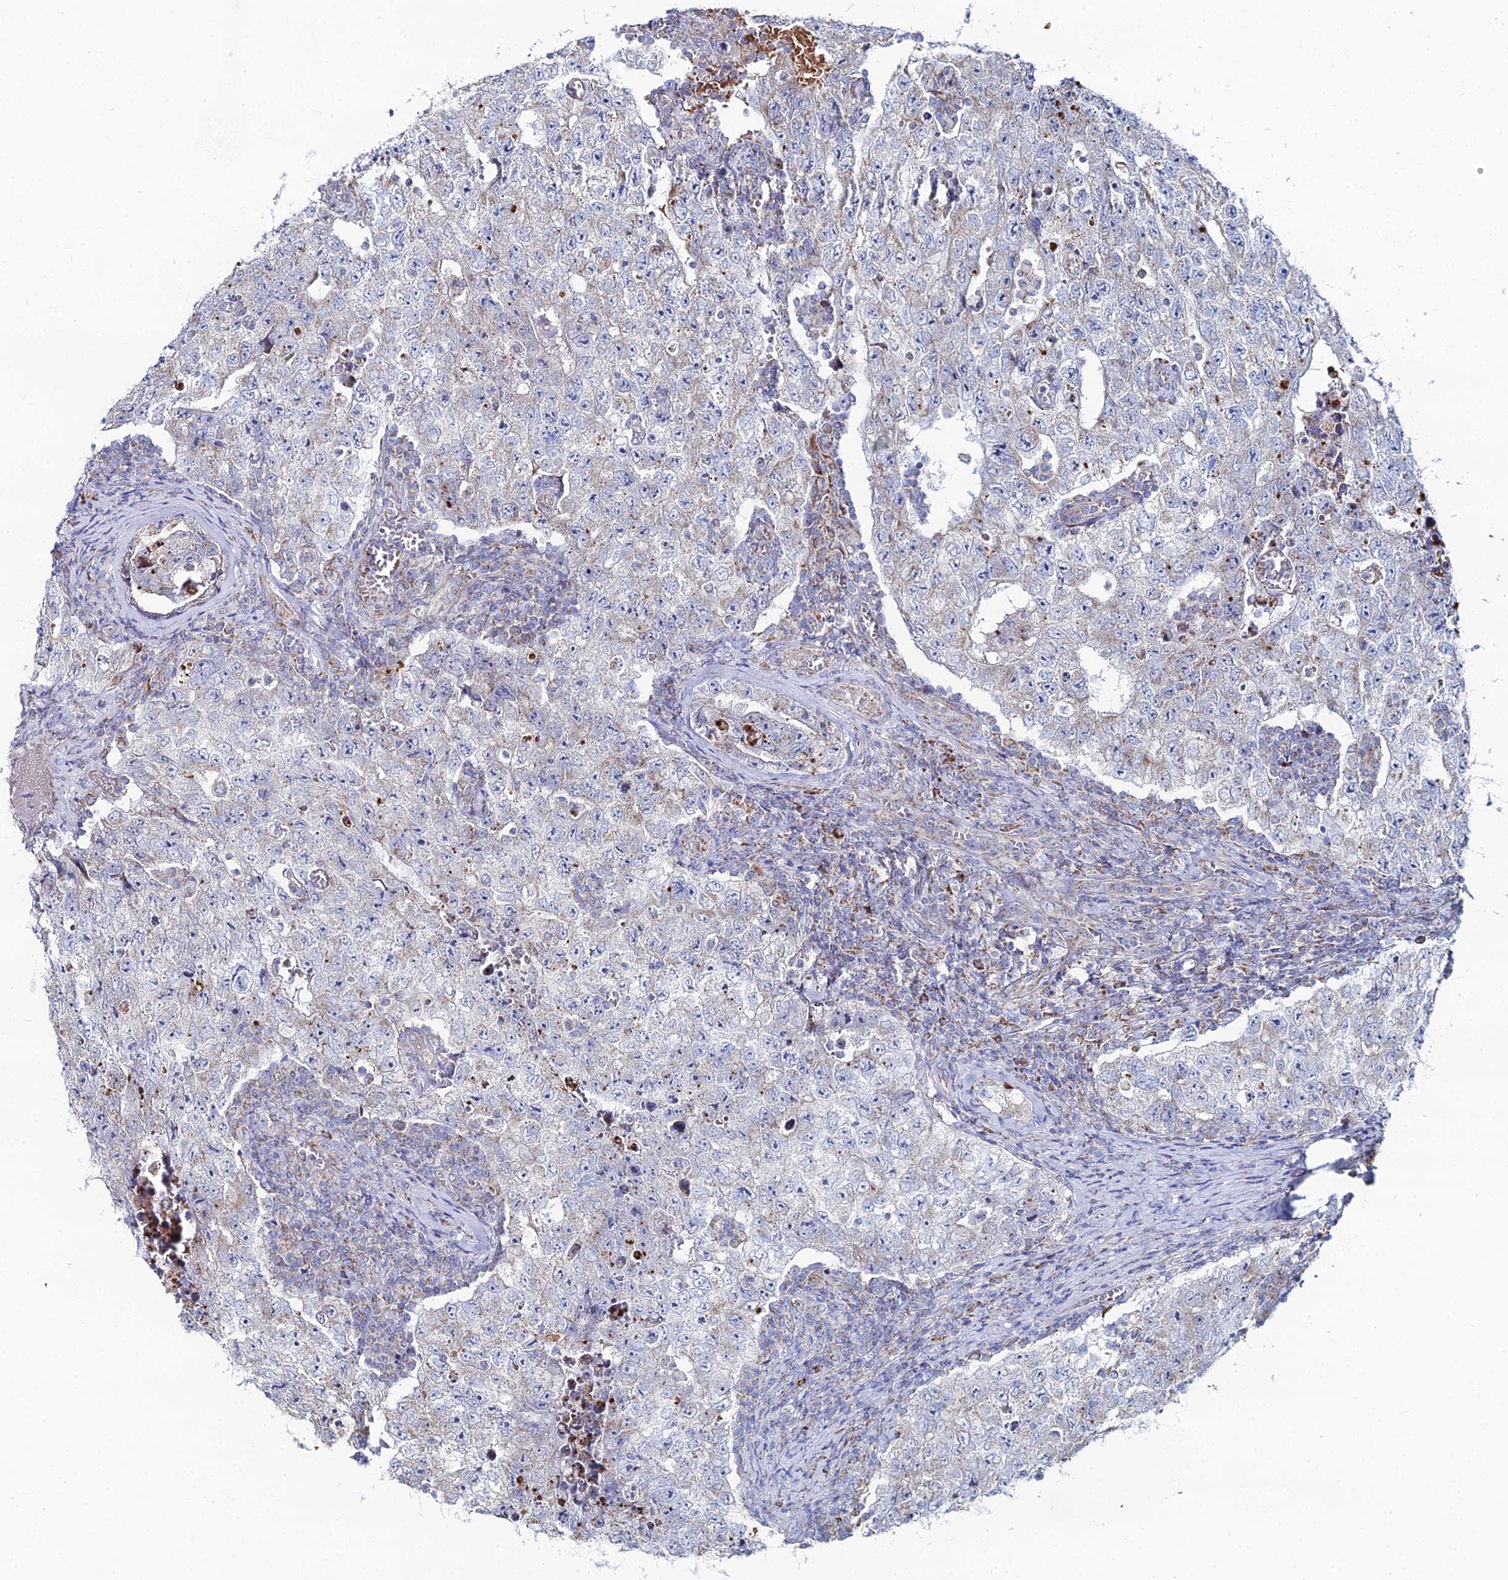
{"staining": {"intensity": "weak", "quantity": "<25%", "location": "cytoplasmic/membranous"}, "tissue": "testis cancer", "cell_type": "Tumor cells", "image_type": "cancer", "snomed": [{"axis": "morphology", "description": "Carcinoma, Embryonal, NOS"}, {"axis": "topography", "description": "Testis"}], "caption": "Tumor cells are negative for brown protein staining in testis cancer.", "gene": "MPC1", "patient": {"sex": "male", "age": 17}}